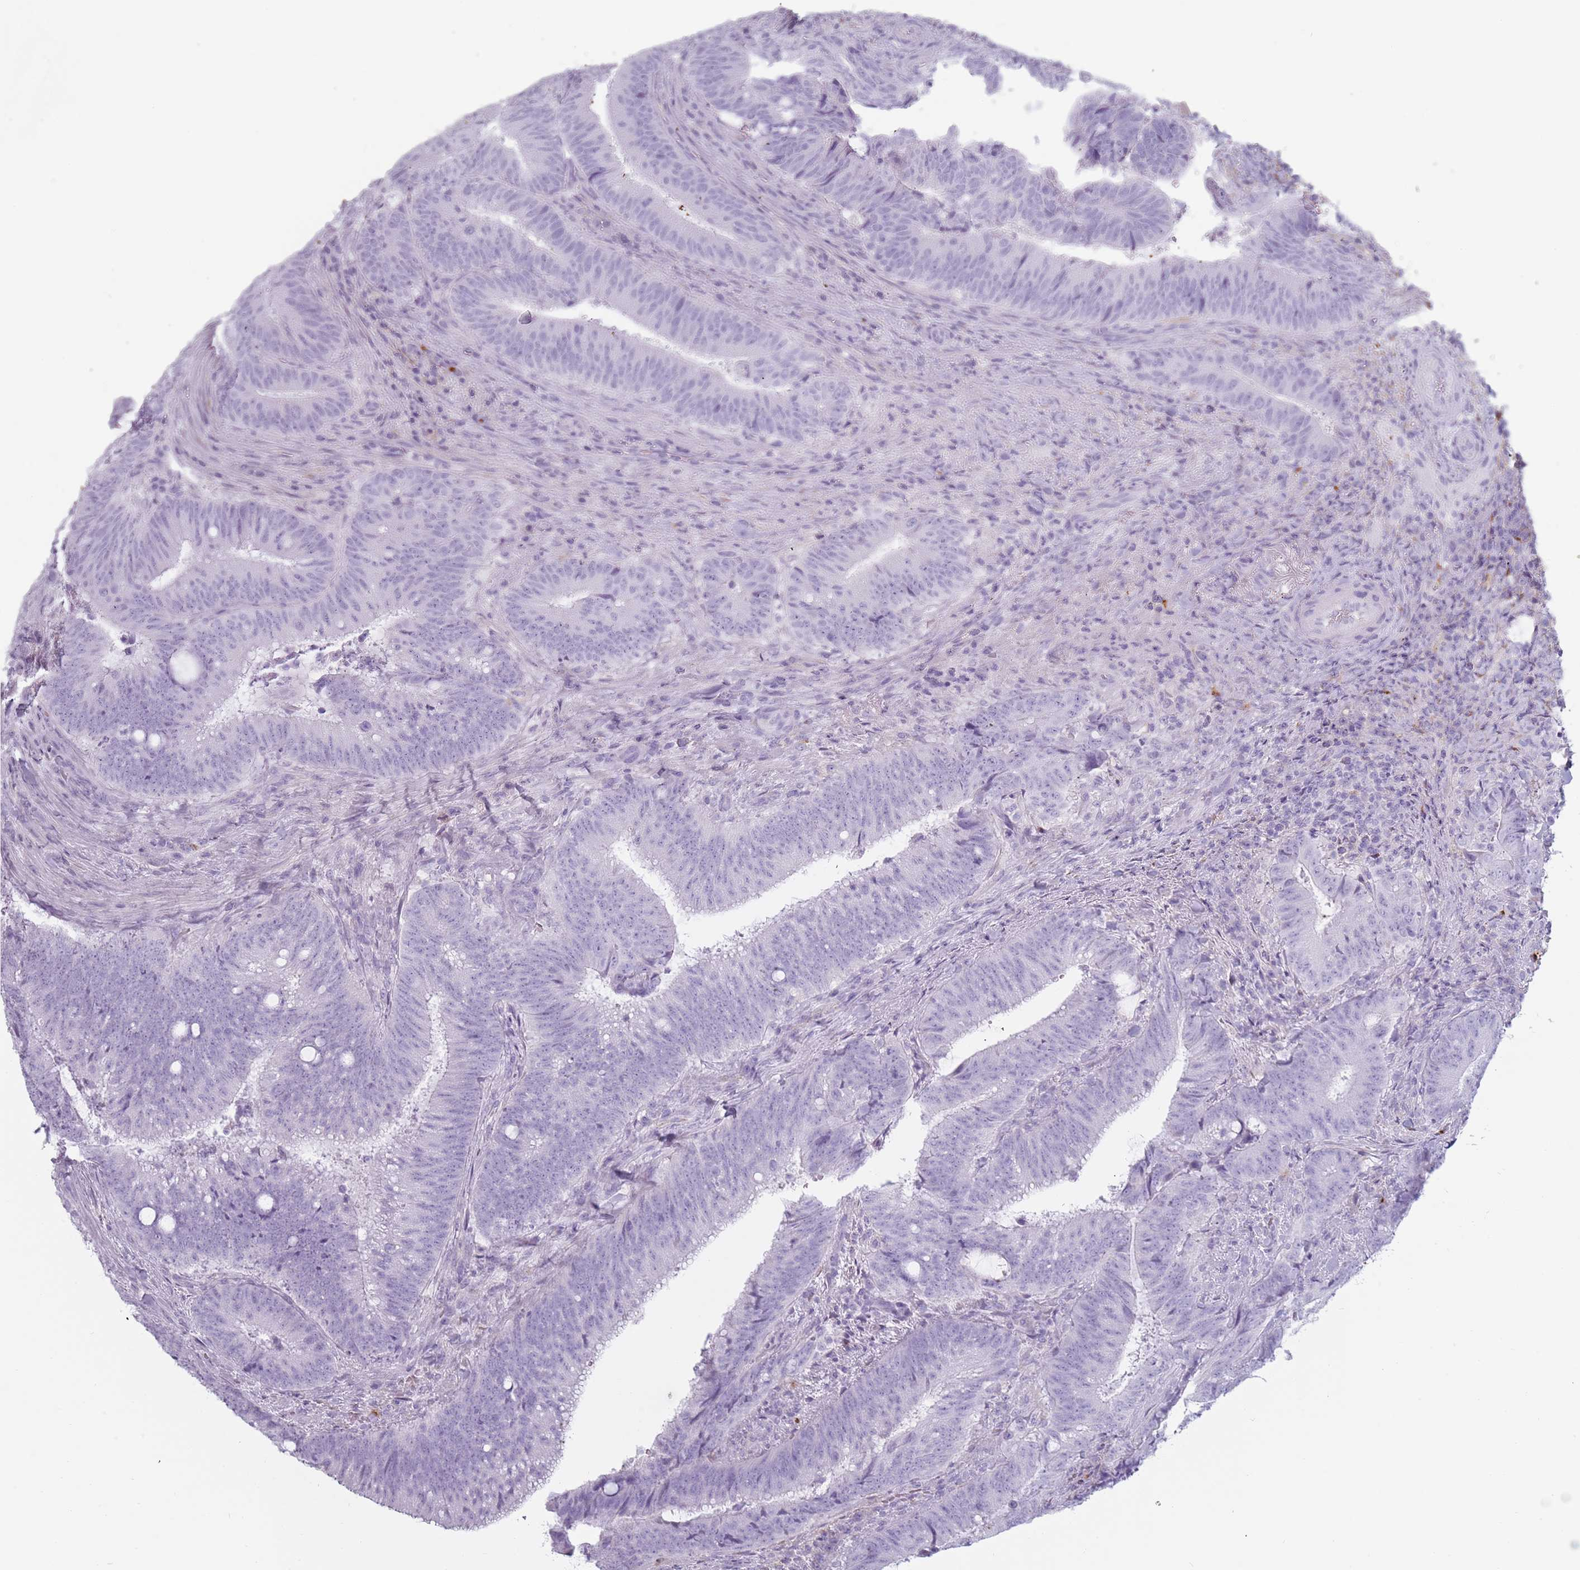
{"staining": {"intensity": "negative", "quantity": "none", "location": "none"}, "tissue": "colorectal cancer", "cell_type": "Tumor cells", "image_type": "cancer", "snomed": [{"axis": "morphology", "description": "Adenocarcinoma, NOS"}, {"axis": "topography", "description": "Colon"}], "caption": "An immunohistochemistry photomicrograph of colorectal adenocarcinoma is shown. There is no staining in tumor cells of colorectal adenocarcinoma. (Brightfield microscopy of DAB (3,3'-diaminobenzidine) immunohistochemistry (IHC) at high magnification).", "gene": "COLEC12", "patient": {"sex": "female", "age": 43}}